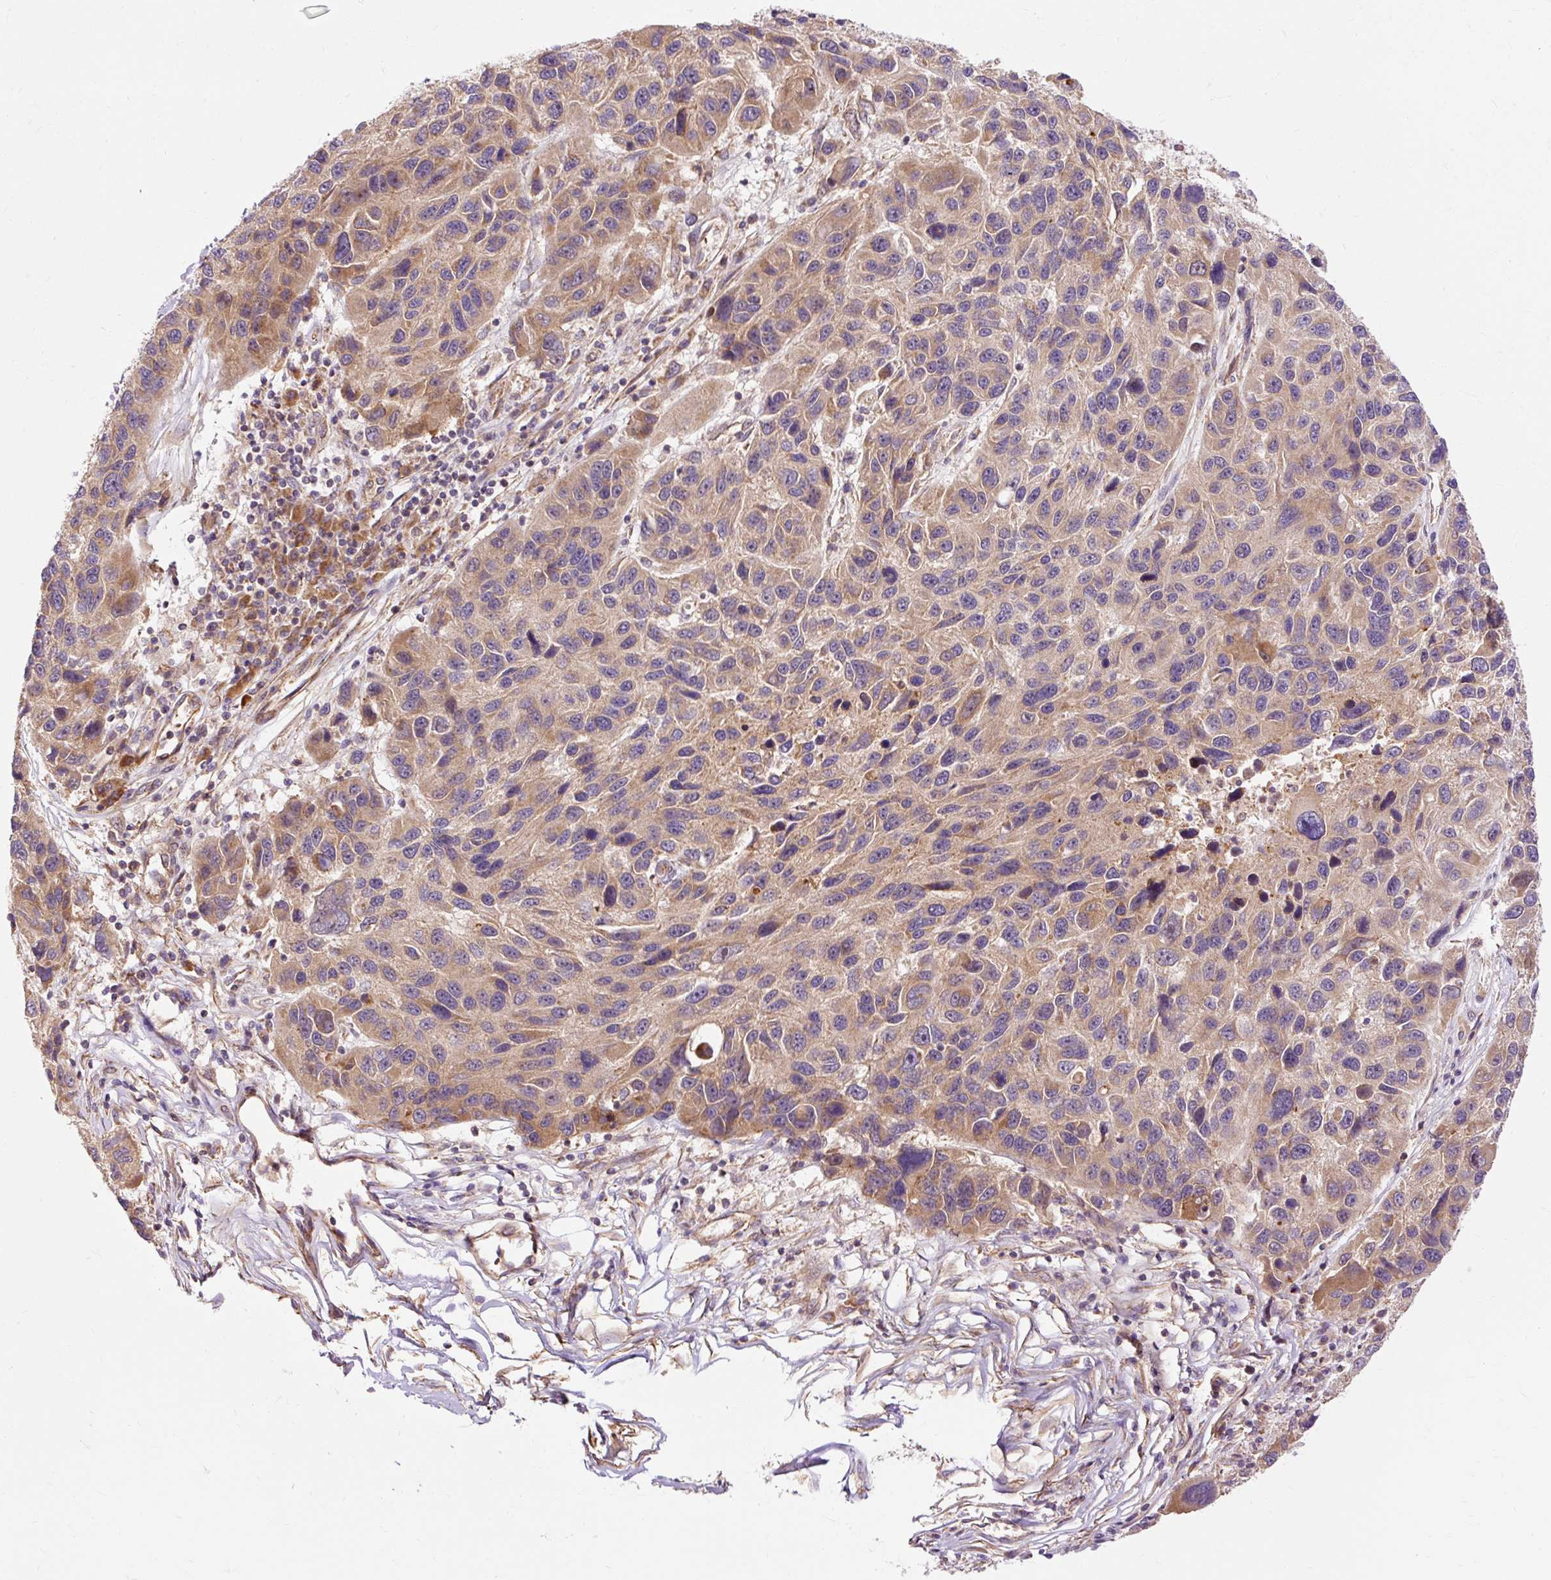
{"staining": {"intensity": "weak", "quantity": ">75%", "location": "cytoplasmic/membranous"}, "tissue": "melanoma", "cell_type": "Tumor cells", "image_type": "cancer", "snomed": [{"axis": "morphology", "description": "Malignant melanoma, NOS"}, {"axis": "topography", "description": "Skin"}], "caption": "Protein expression analysis of human malignant melanoma reveals weak cytoplasmic/membranous expression in approximately >75% of tumor cells. The protein of interest is stained brown, and the nuclei are stained in blue (DAB IHC with brightfield microscopy, high magnification).", "gene": "RIPOR3", "patient": {"sex": "male", "age": 53}}